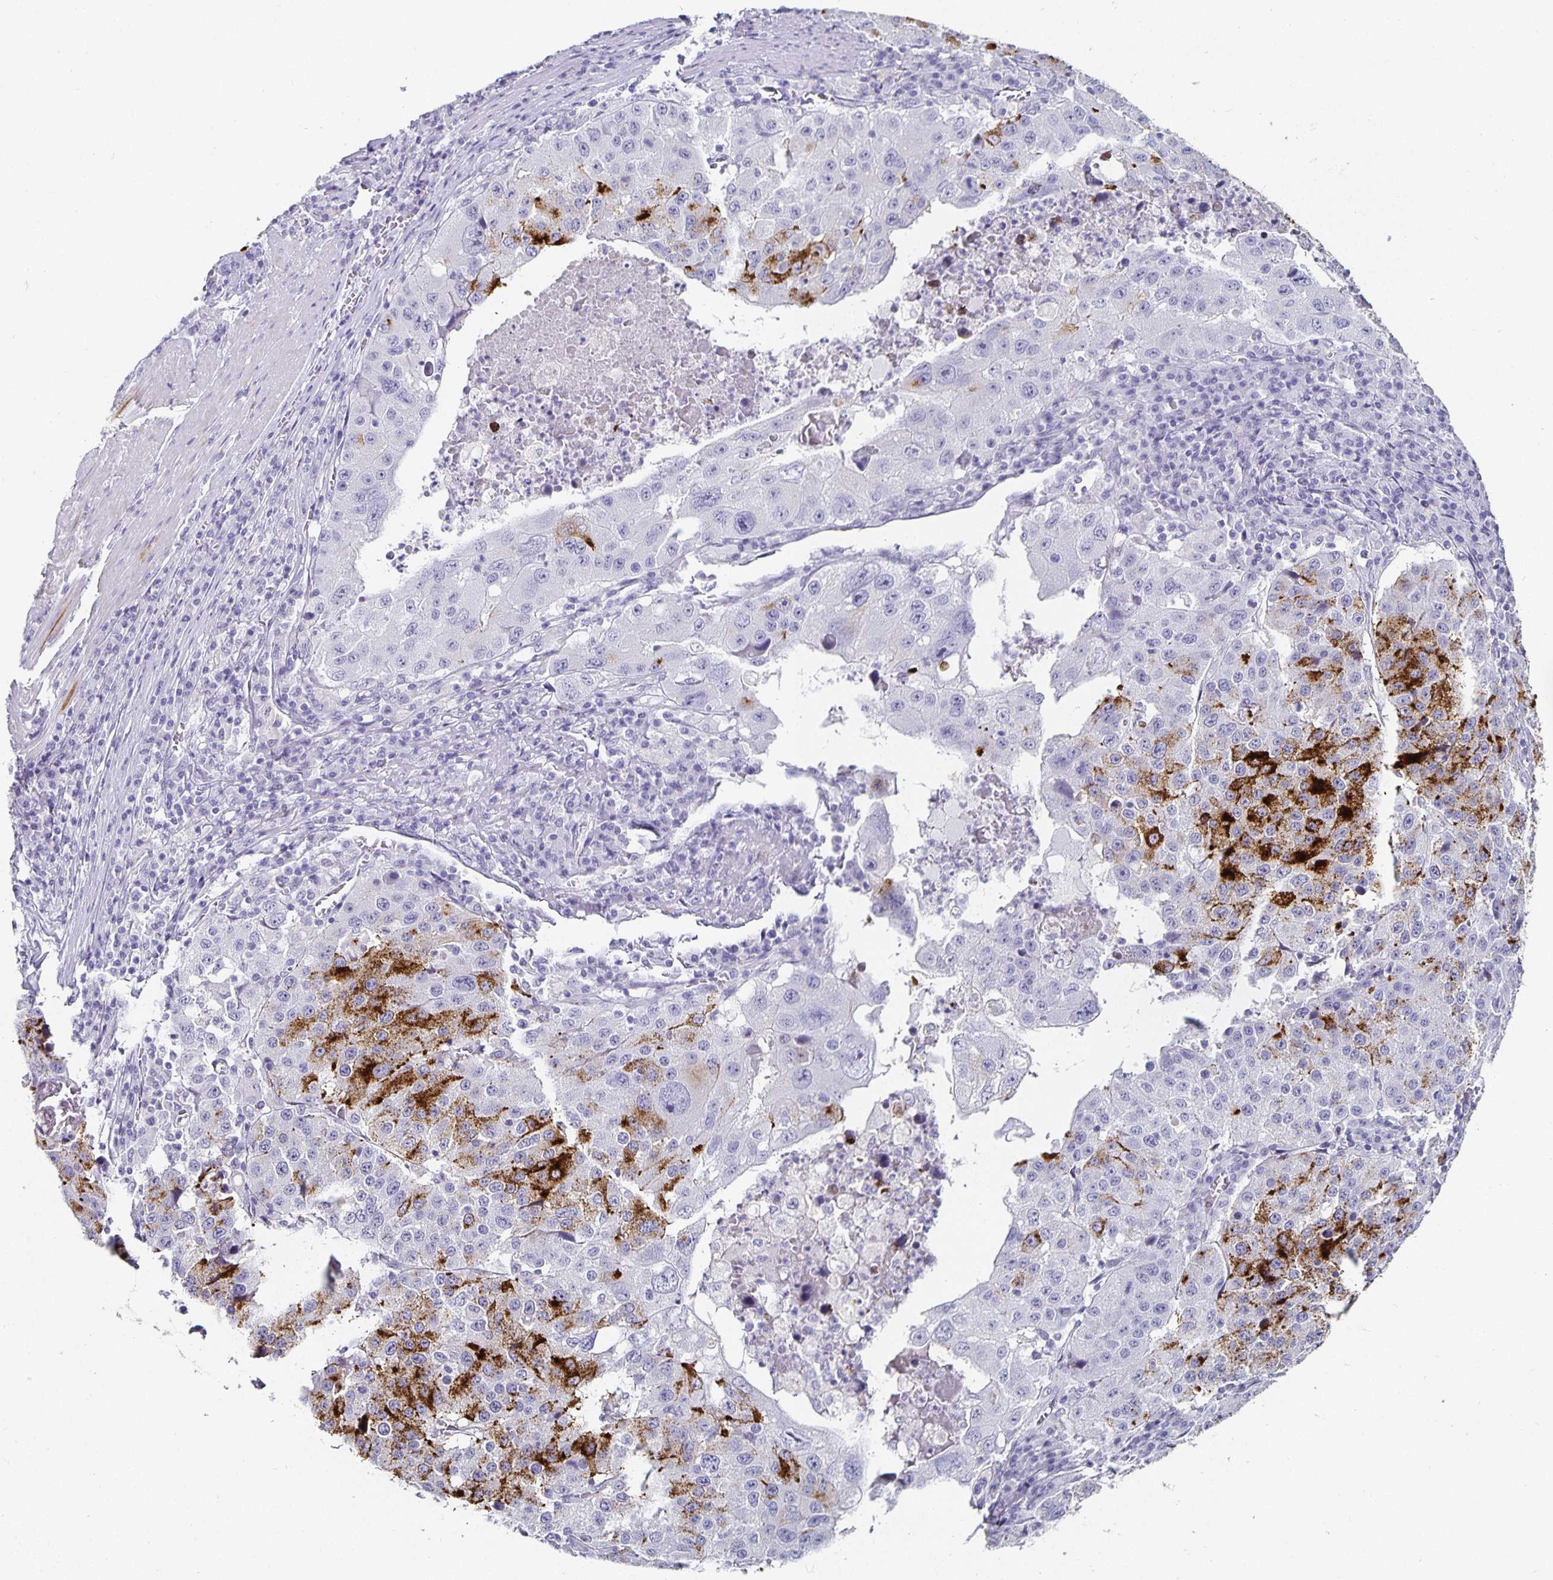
{"staining": {"intensity": "strong", "quantity": "<25%", "location": "cytoplasmic/membranous"}, "tissue": "stomach cancer", "cell_type": "Tumor cells", "image_type": "cancer", "snomed": [{"axis": "morphology", "description": "Adenocarcinoma, NOS"}, {"axis": "topography", "description": "Stomach"}], "caption": "Approximately <25% of tumor cells in human stomach cancer reveal strong cytoplasmic/membranous protein expression as visualized by brown immunohistochemical staining.", "gene": "CHGA", "patient": {"sex": "male", "age": 71}}